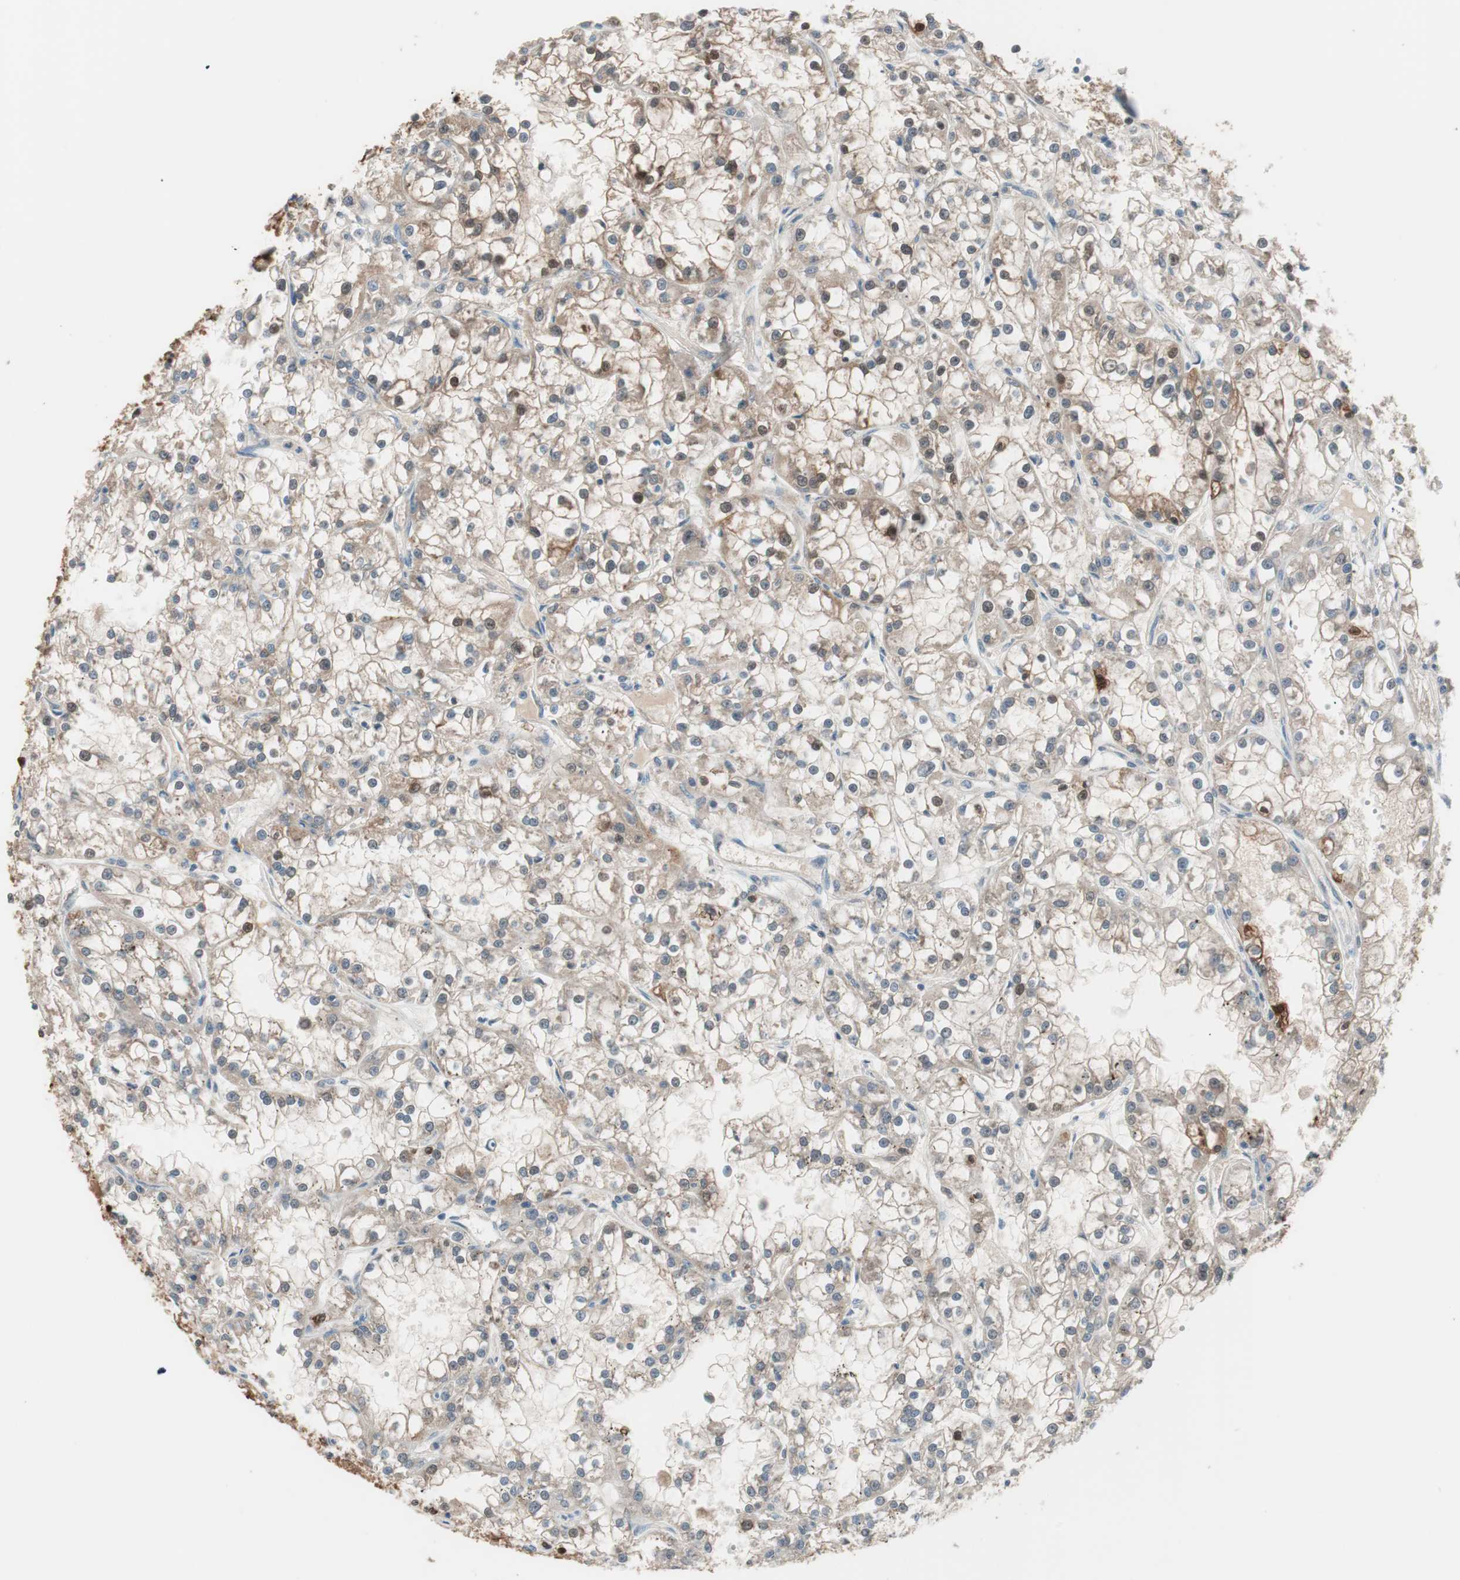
{"staining": {"intensity": "moderate", "quantity": "<25%", "location": "cytoplasmic/membranous,nuclear"}, "tissue": "renal cancer", "cell_type": "Tumor cells", "image_type": "cancer", "snomed": [{"axis": "morphology", "description": "Adenocarcinoma, NOS"}, {"axis": "topography", "description": "Kidney"}], "caption": "Protein expression analysis of renal cancer reveals moderate cytoplasmic/membranous and nuclear expression in approximately <25% of tumor cells.", "gene": "KHK", "patient": {"sex": "female", "age": 52}}